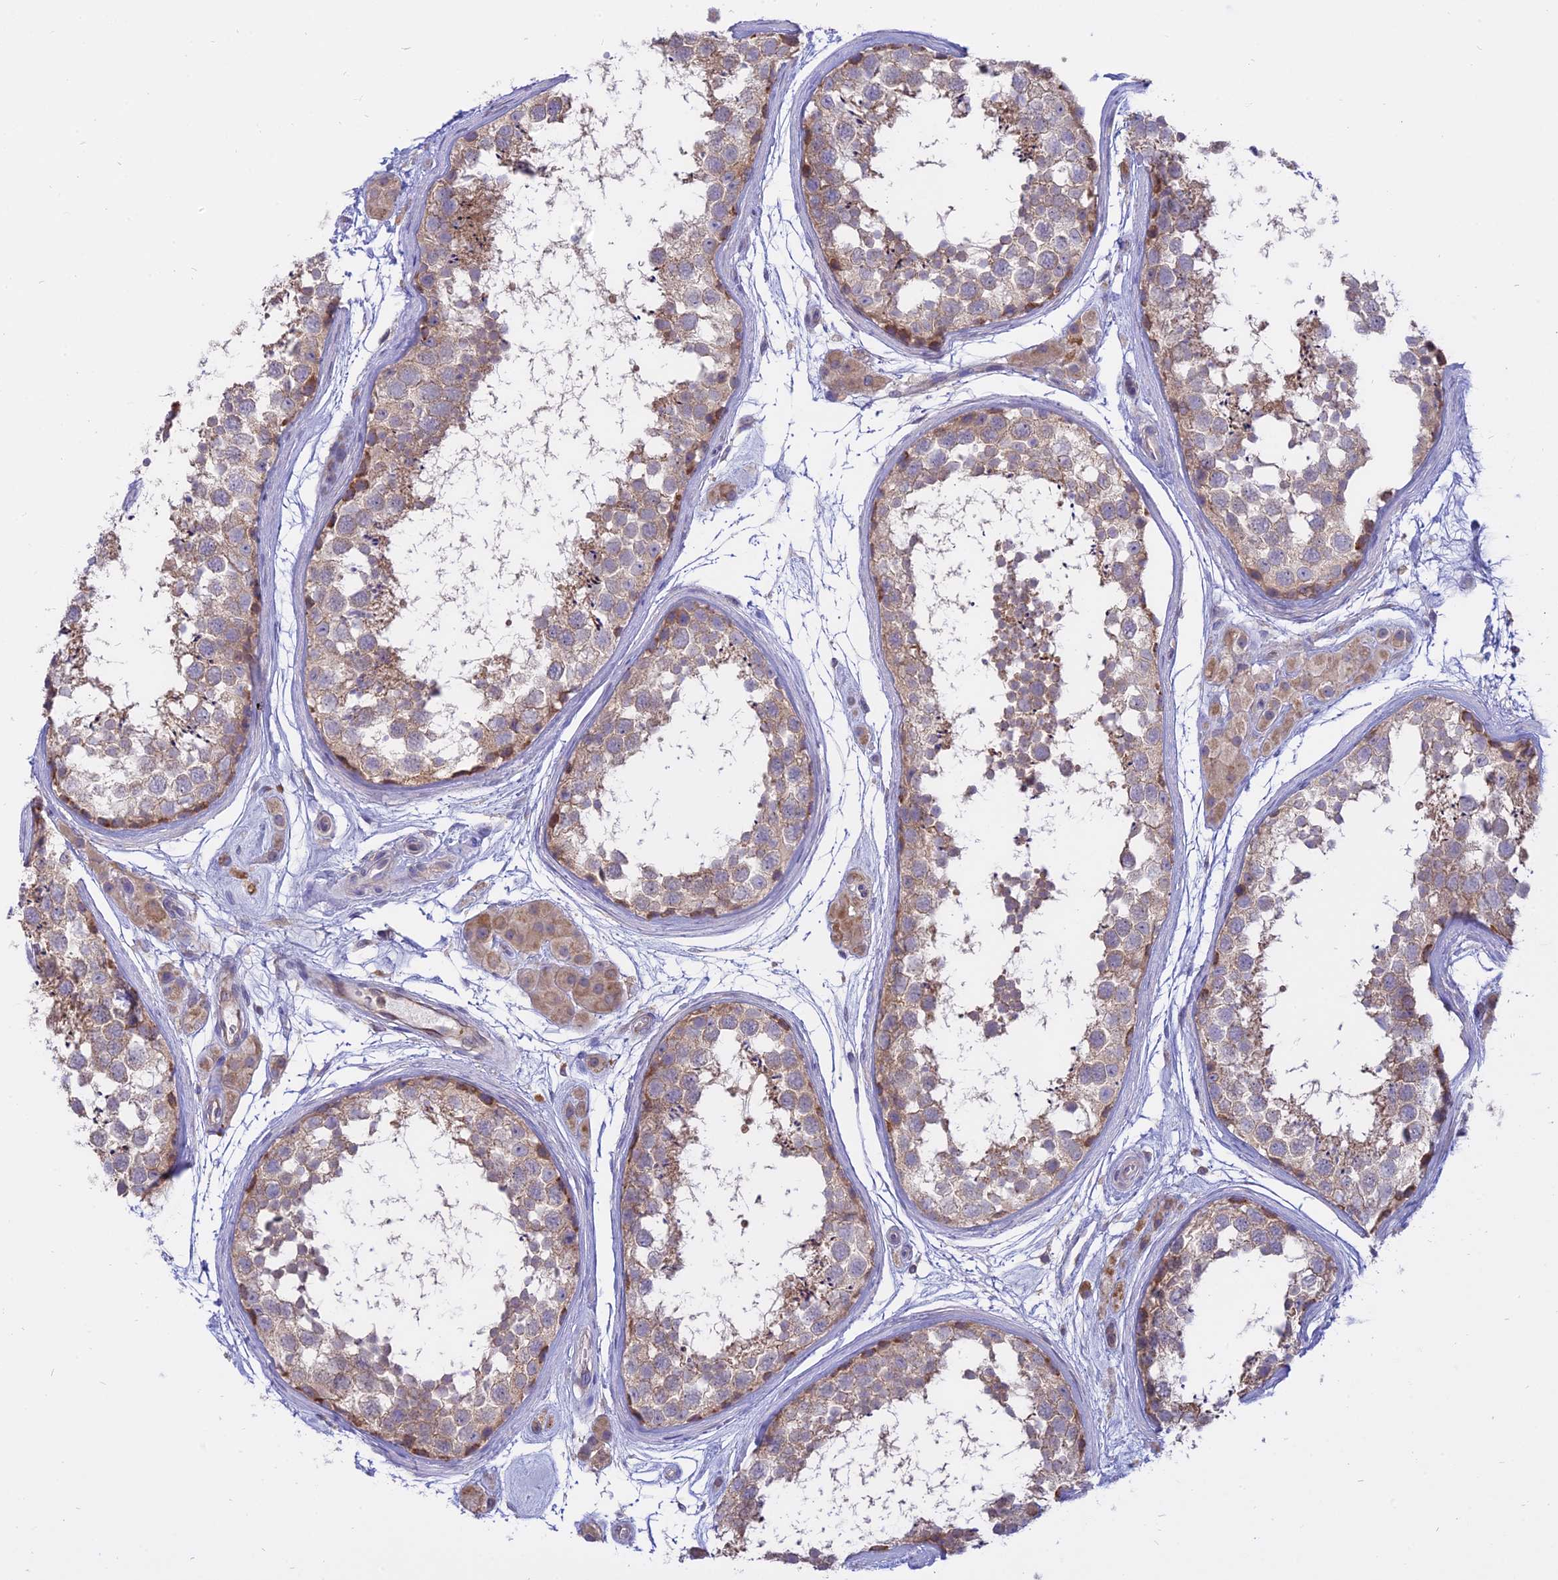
{"staining": {"intensity": "moderate", "quantity": "<25%", "location": "cytoplasmic/membranous"}, "tissue": "testis", "cell_type": "Cells in seminiferous ducts", "image_type": "normal", "snomed": [{"axis": "morphology", "description": "Normal tissue, NOS"}, {"axis": "topography", "description": "Testis"}], "caption": "Moderate cytoplasmic/membranous staining for a protein is present in approximately <25% of cells in seminiferous ducts of normal testis using immunohistochemistry.", "gene": "IL21R", "patient": {"sex": "male", "age": 56}}